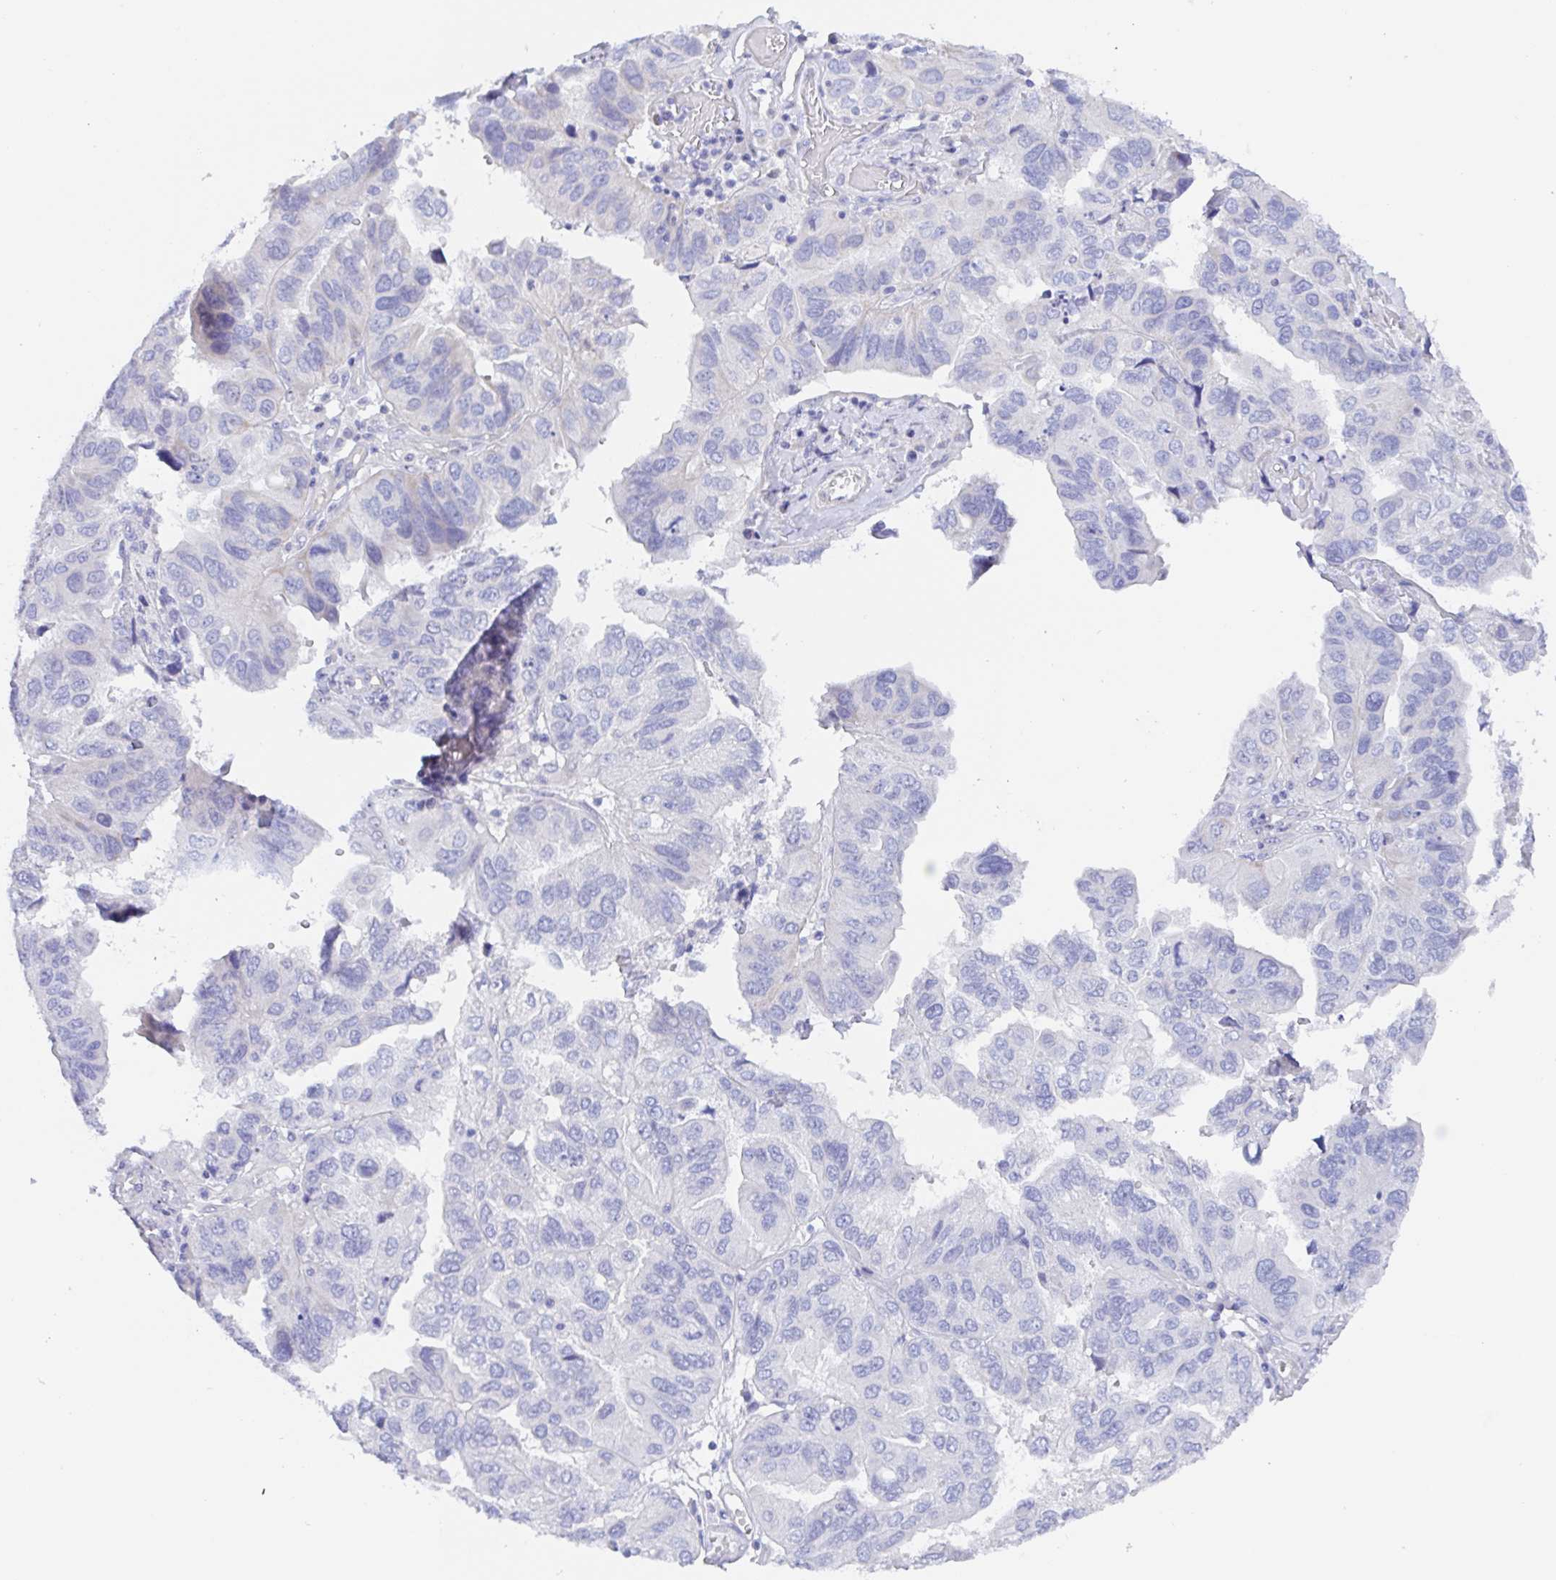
{"staining": {"intensity": "negative", "quantity": "none", "location": "none"}, "tissue": "ovarian cancer", "cell_type": "Tumor cells", "image_type": "cancer", "snomed": [{"axis": "morphology", "description": "Cystadenocarcinoma, serous, NOS"}, {"axis": "topography", "description": "Ovary"}], "caption": "DAB immunohistochemical staining of ovarian cancer reveals no significant staining in tumor cells.", "gene": "MUCL3", "patient": {"sex": "female", "age": 79}}